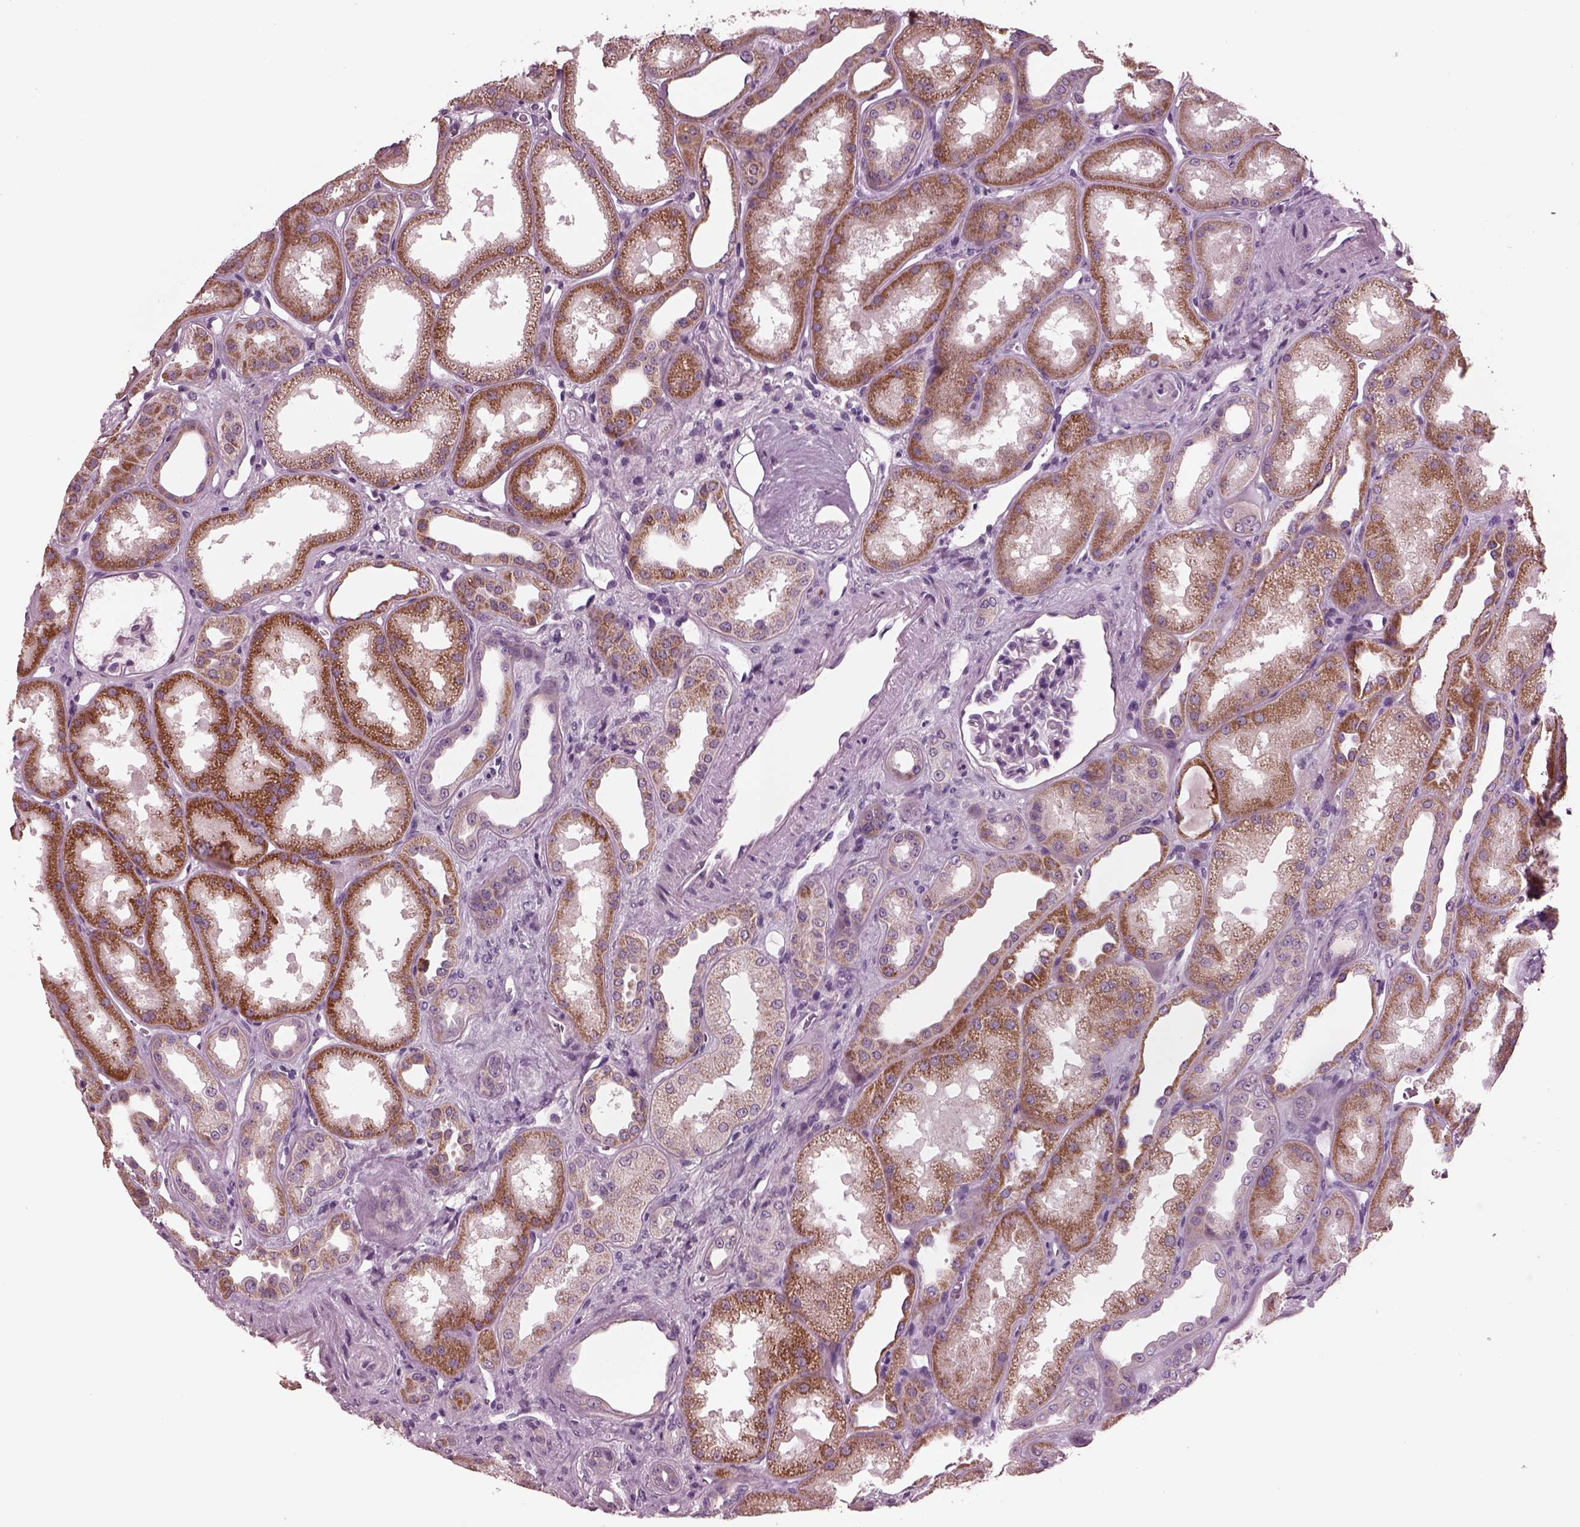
{"staining": {"intensity": "negative", "quantity": "none", "location": "none"}, "tissue": "kidney", "cell_type": "Cells in glomeruli", "image_type": "normal", "snomed": [{"axis": "morphology", "description": "Normal tissue, NOS"}, {"axis": "topography", "description": "Kidney"}], "caption": "This is a photomicrograph of immunohistochemistry staining of unremarkable kidney, which shows no staining in cells in glomeruli.", "gene": "AP4M1", "patient": {"sex": "male", "age": 61}}